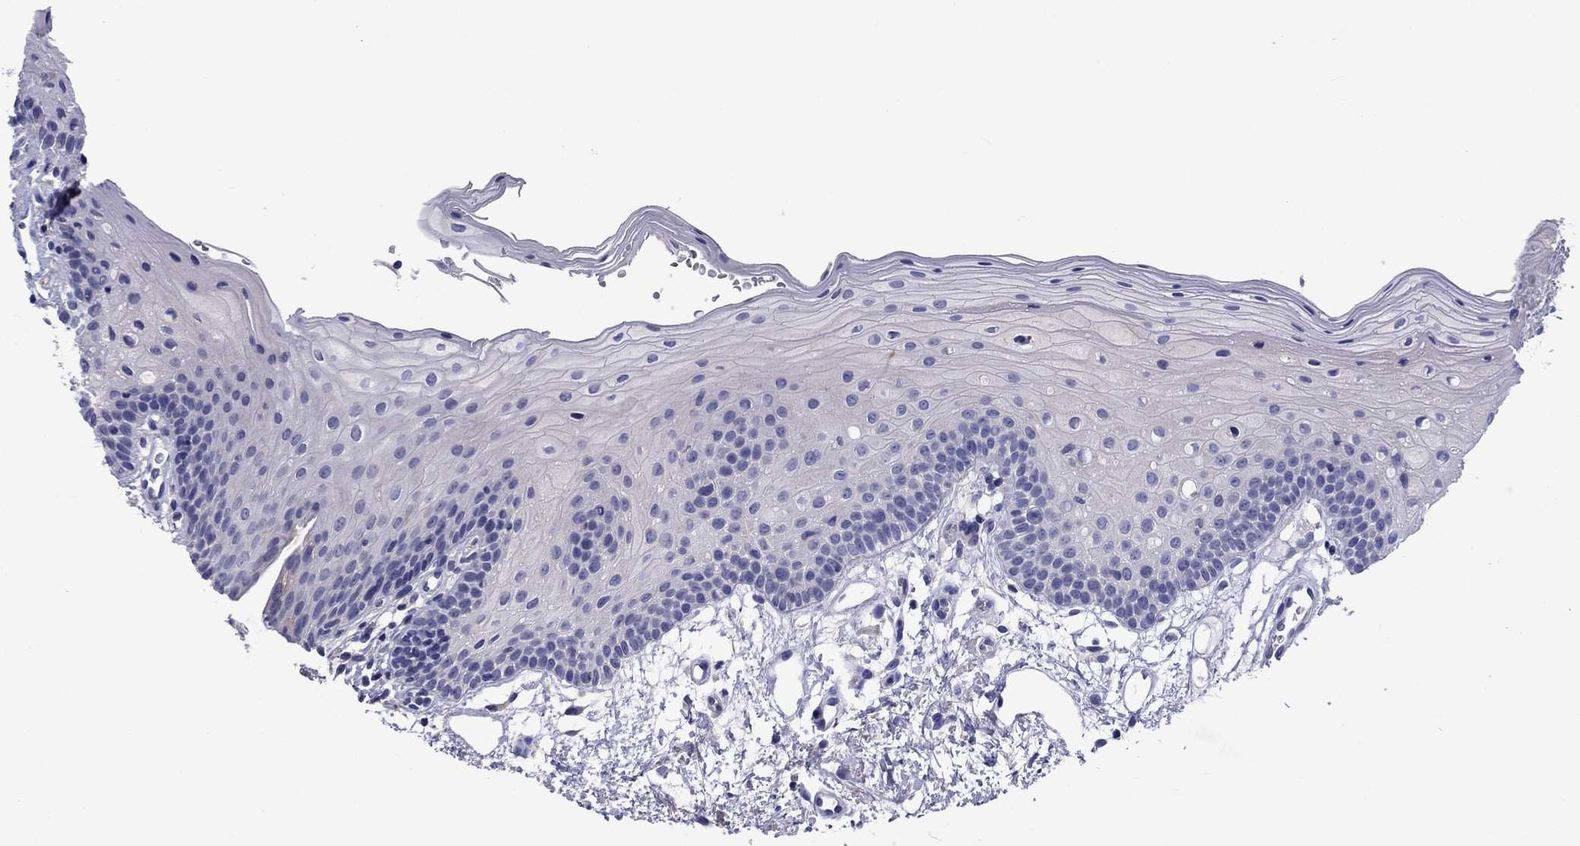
{"staining": {"intensity": "negative", "quantity": "none", "location": "none"}, "tissue": "oral mucosa", "cell_type": "Squamous epithelial cells", "image_type": "normal", "snomed": [{"axis": "morphology", "description": "Normal tissue, NOS"}, {"axis": "topography", "description": "Oral tissue"}, {"axis": "topography", "description": "Tounge, NOS"}], "caption": "Photomicrograph shows no significant protein staining in squamous epithelial cells of normal oral mucosa.", "gene": "CNDP1", "patient": {"sex": "female", "age": 83}}